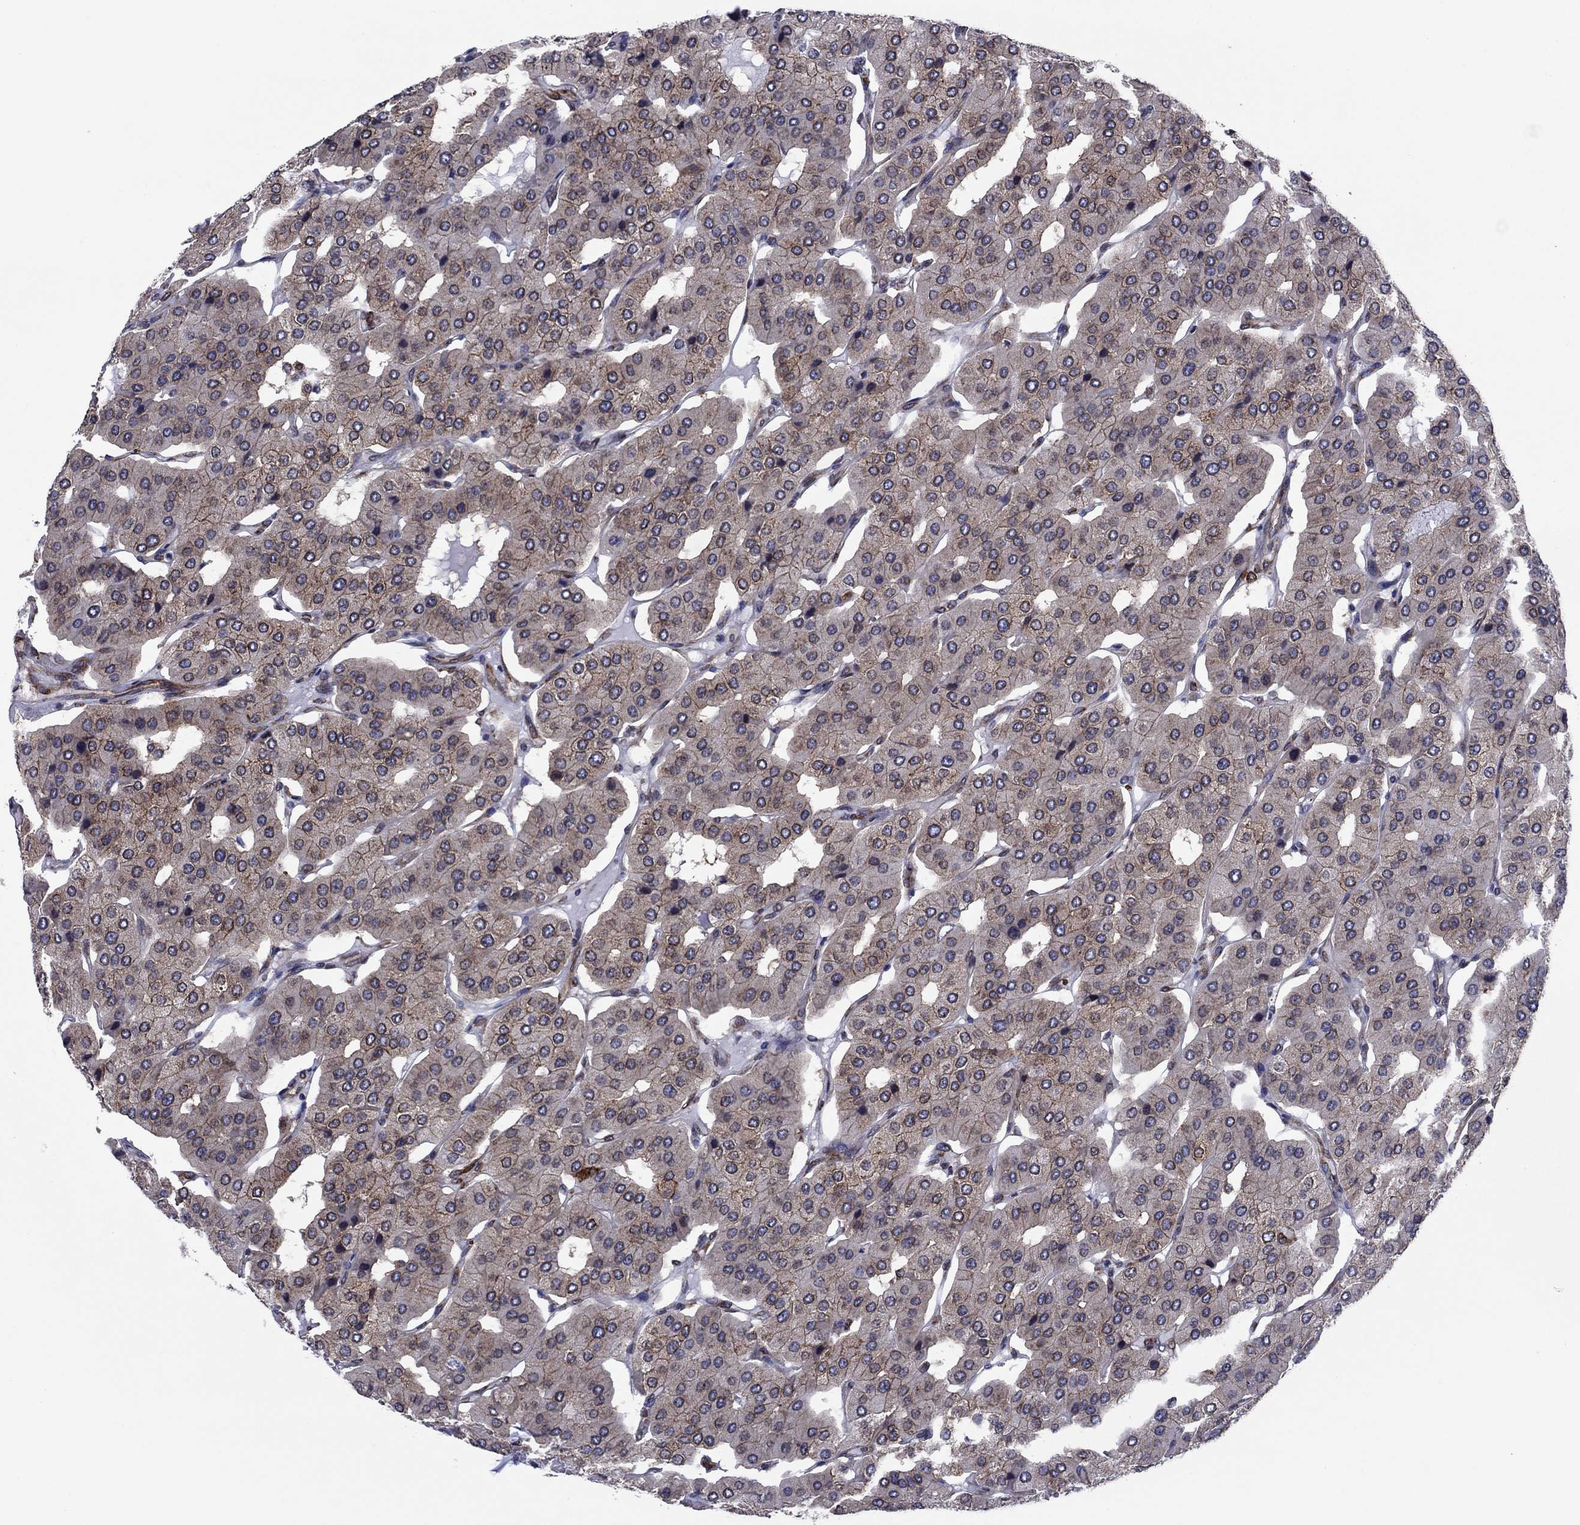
{"staining": {"intensity": "moderate", "quantity": "25%-75%", "location": "cytoplasmic/membranous"}, "tissue": "parathyroid gland", "cell_type": "Glandular cells", "image_type": "normal", "snomed": [{"axis": "morphology", "description": "Normal tissue, NOS"}, {"axis": "morphology", "description": "Adenoma, NOS"}, {"axis": "topography", "description": "Parathyroid gland"}], "caption": "There is medium levels of moderate cytoplasmic/membranous positivity in glandular cells of benign parathyroid gland, as demonstrated by immunohistochemical staining (brown color).", "gene": "YBX1", "patient": {"sex": "female", "age": 86}}